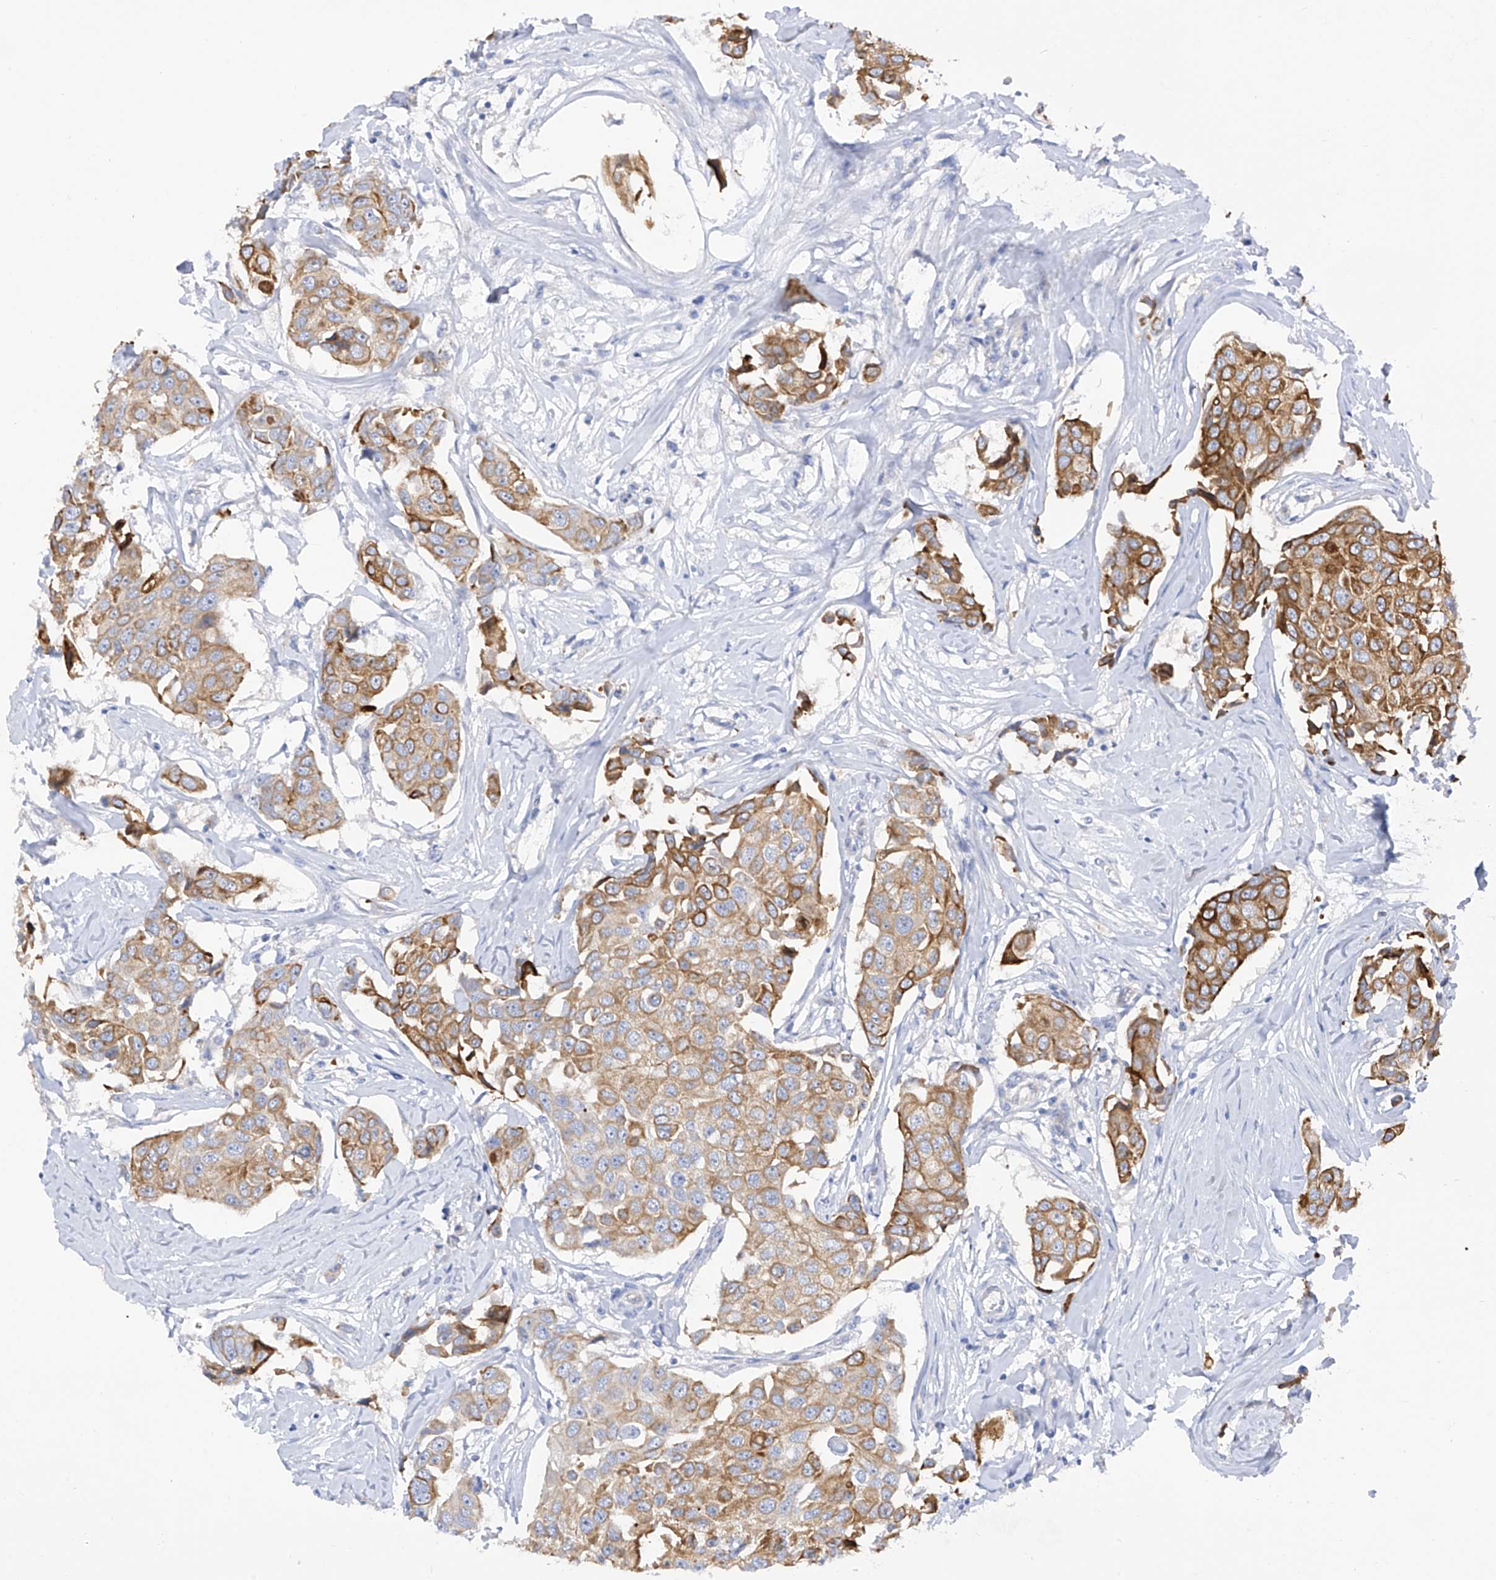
{"staining": {"intensity": "moderate", "quantity": ">75%", "location": "cytoplasmic/membranous"}, "tissue": "breast cancer", "cell_type": "Tumor cells", "image_type": "cancer", "snomed": [{"axis": "morphology", "description": "Duct carcinoma"}, {"axis": "topography", "description": "Breast"}], "caption": "An immunohistochemistry (IHC) photomicrograph of tumor tissue is shown. Protein staining in brown shows moderate cytoplasmic/membranous positivity in breast cancer (invasive ductal carcinoma) within tumor cells.", "gene": "PIK3C2B", "patient": {"sex": "female", "age": 80}}